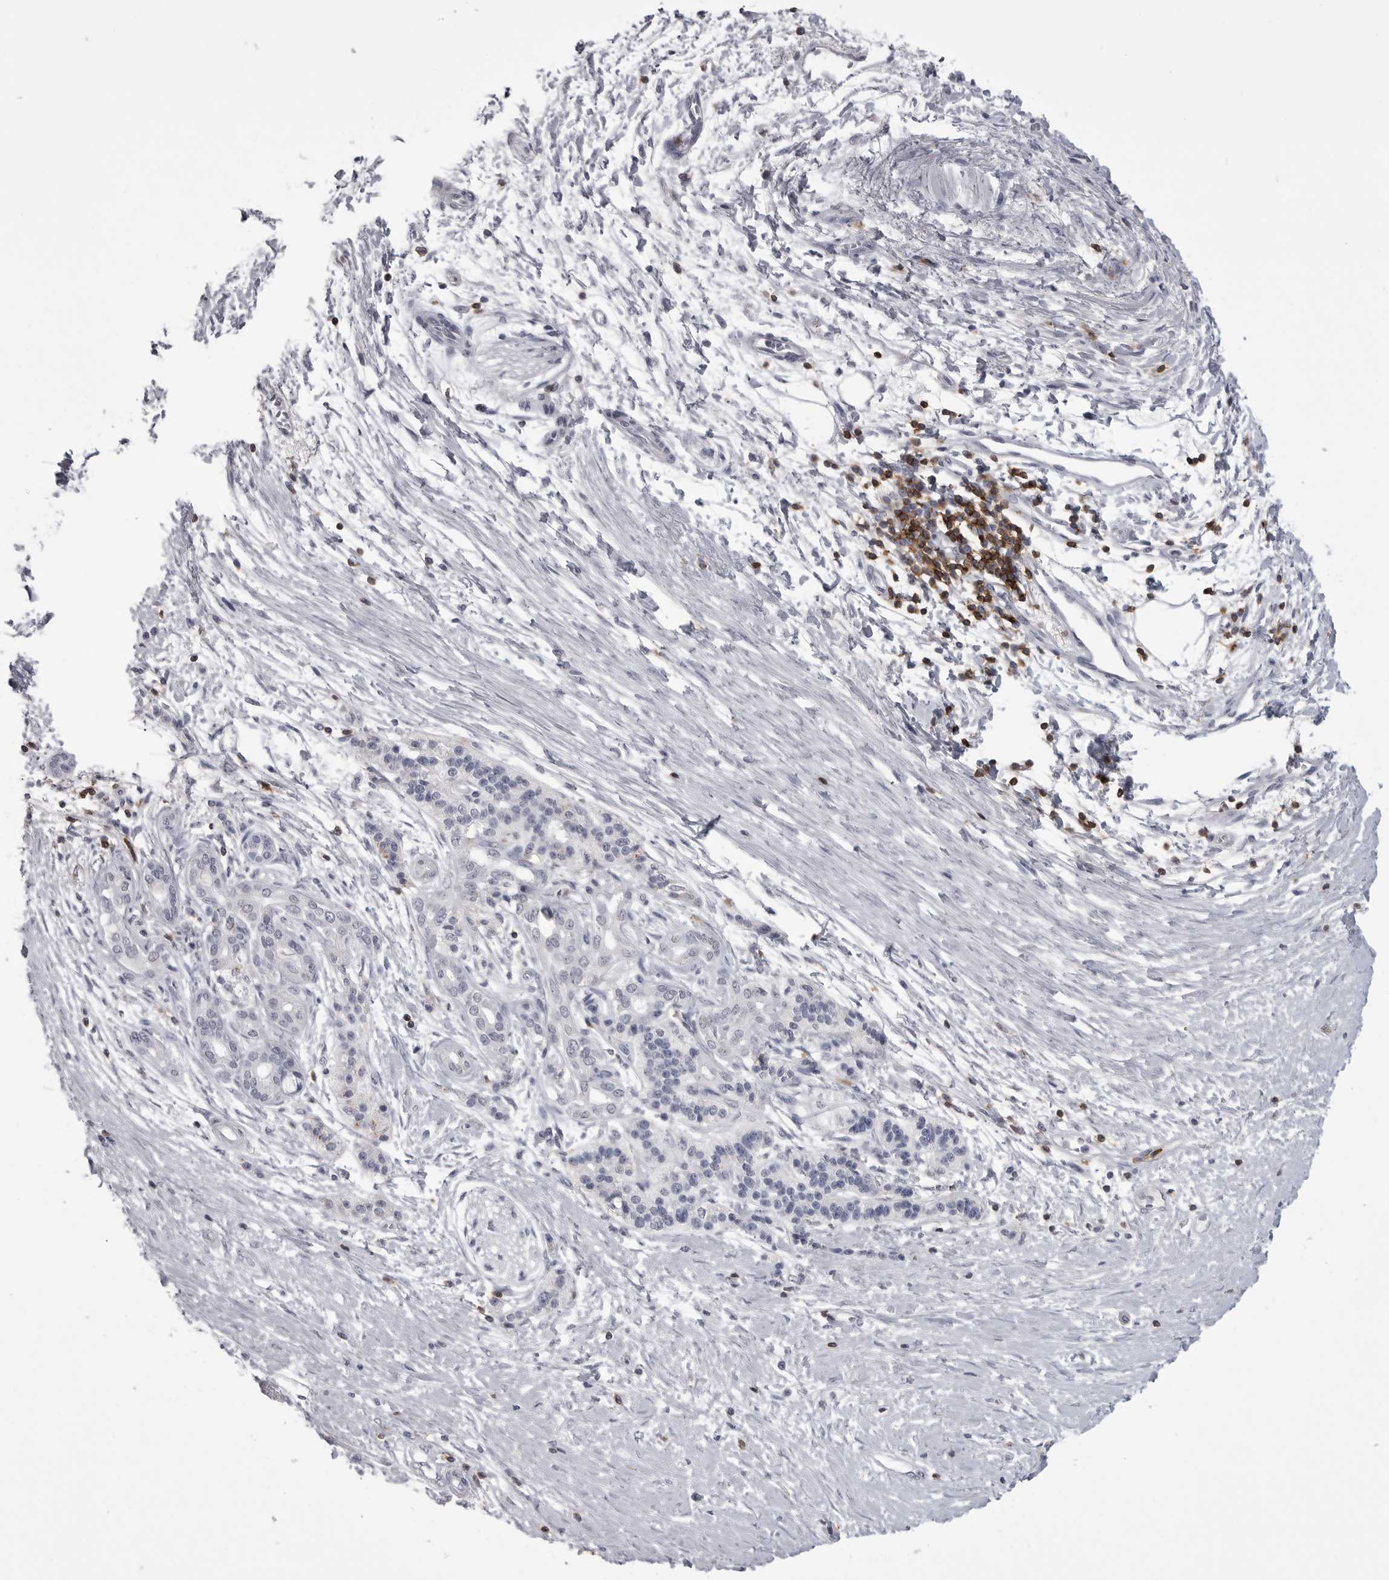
{"staining": {"intensity": "negative", "quantity": "none", "location": "none"}, "tissue": "pancreatic cancer", "cell_type": "Tumor cells", "image_type": "cancer", "snomed": [{"axis": "morphology", "description": "Adenocarcinoma, NOS"}, {"axis": "topography", "description": "Pancreas"}], "caption": "Immunohistochemistry photomicrograph of adenocarcinoma (pancreatic) stained for a protein (brown), which demonstrates no expression in tumor cells.", "gene": "ITGAL", "patient": {"sex": "male", "age": 50}}